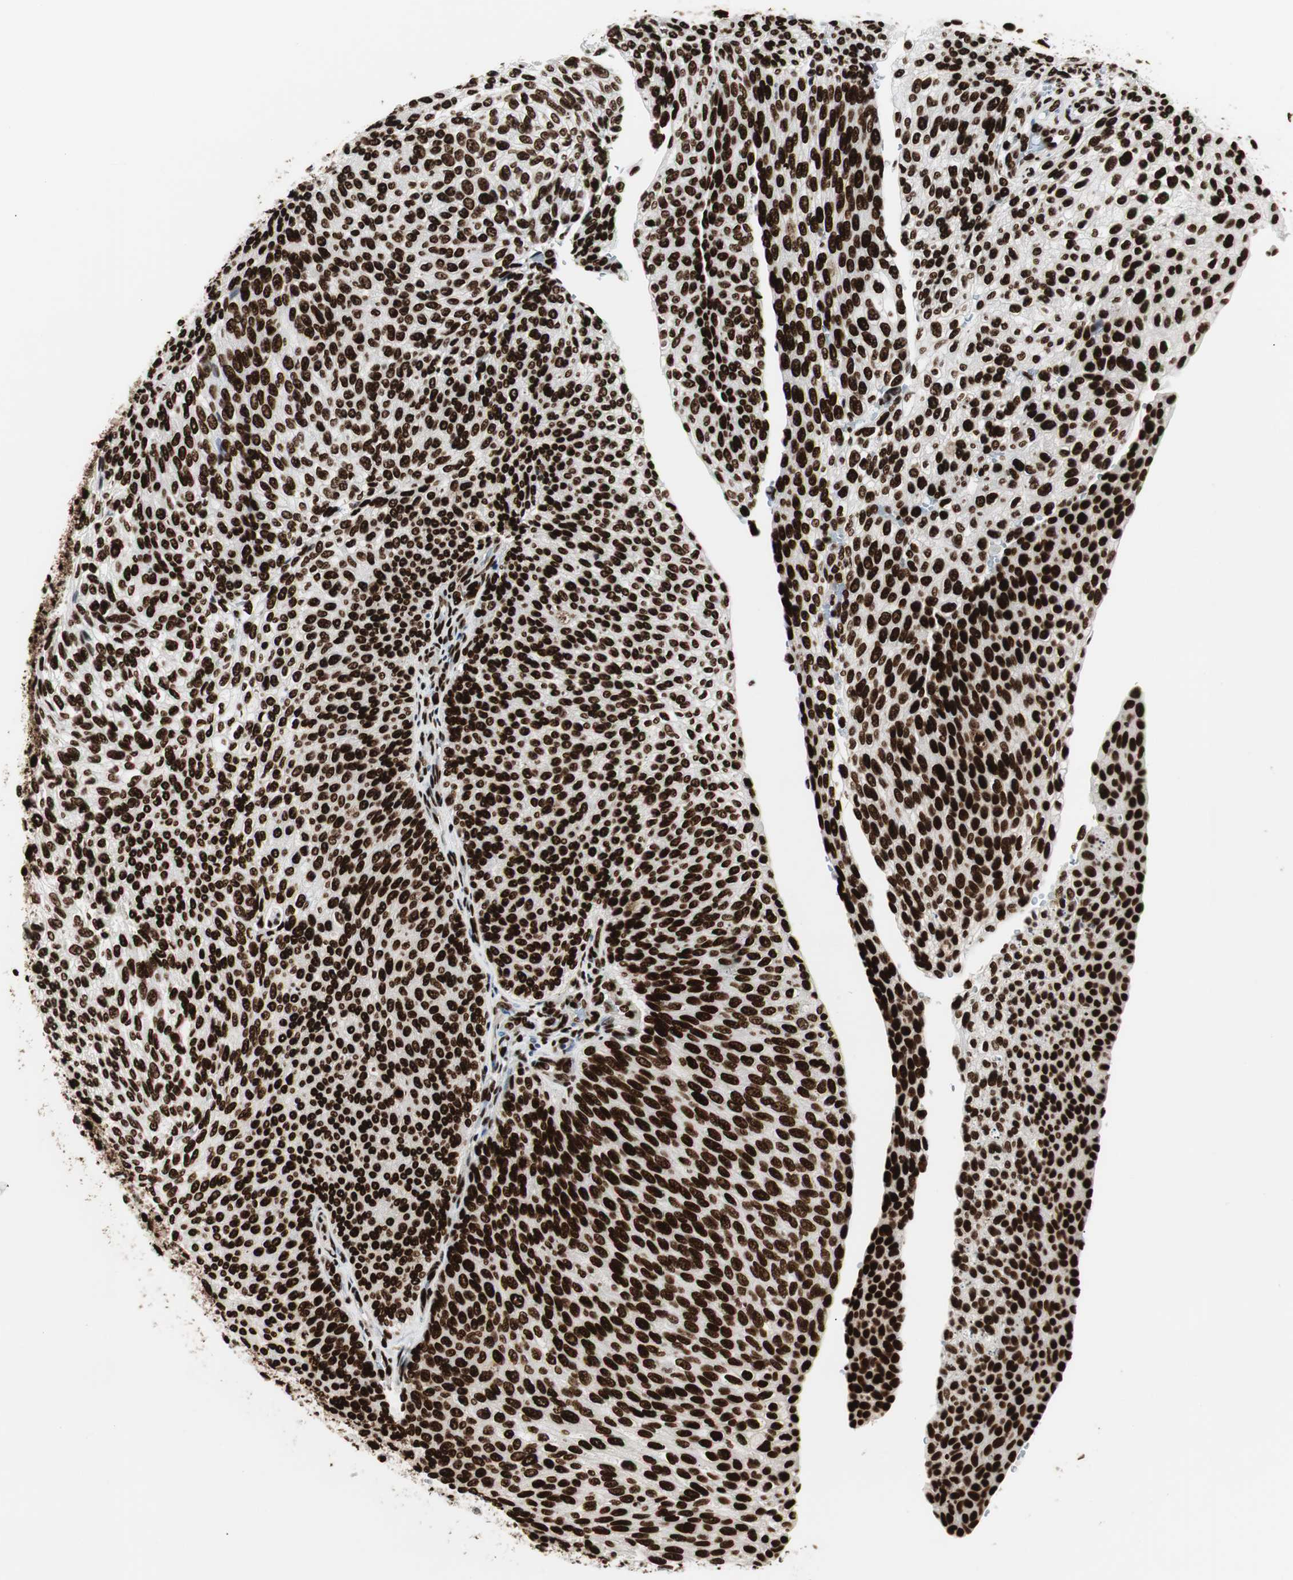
{"staining": {"intensity": "strong", "quantity": ">75%", "location": "nuclear"}, "tissue": "urothelial cancer", "cell_type": "Tumor cells", "image_type": "cancer", "snomed": [{"axis": "morphology", "description": "Urothelial carcinoma, Low grade"}, {"axis": "topography", "description": "Urinary bladder"}], "caption": "This image shows immunohistochemistry staining of human urothelial carcinoma (low-grade), with high strong nuclear staining in approximately >75% of tumor cells.", "gene": "MTA2", "patient": {"sex": "female", "age": 79}}